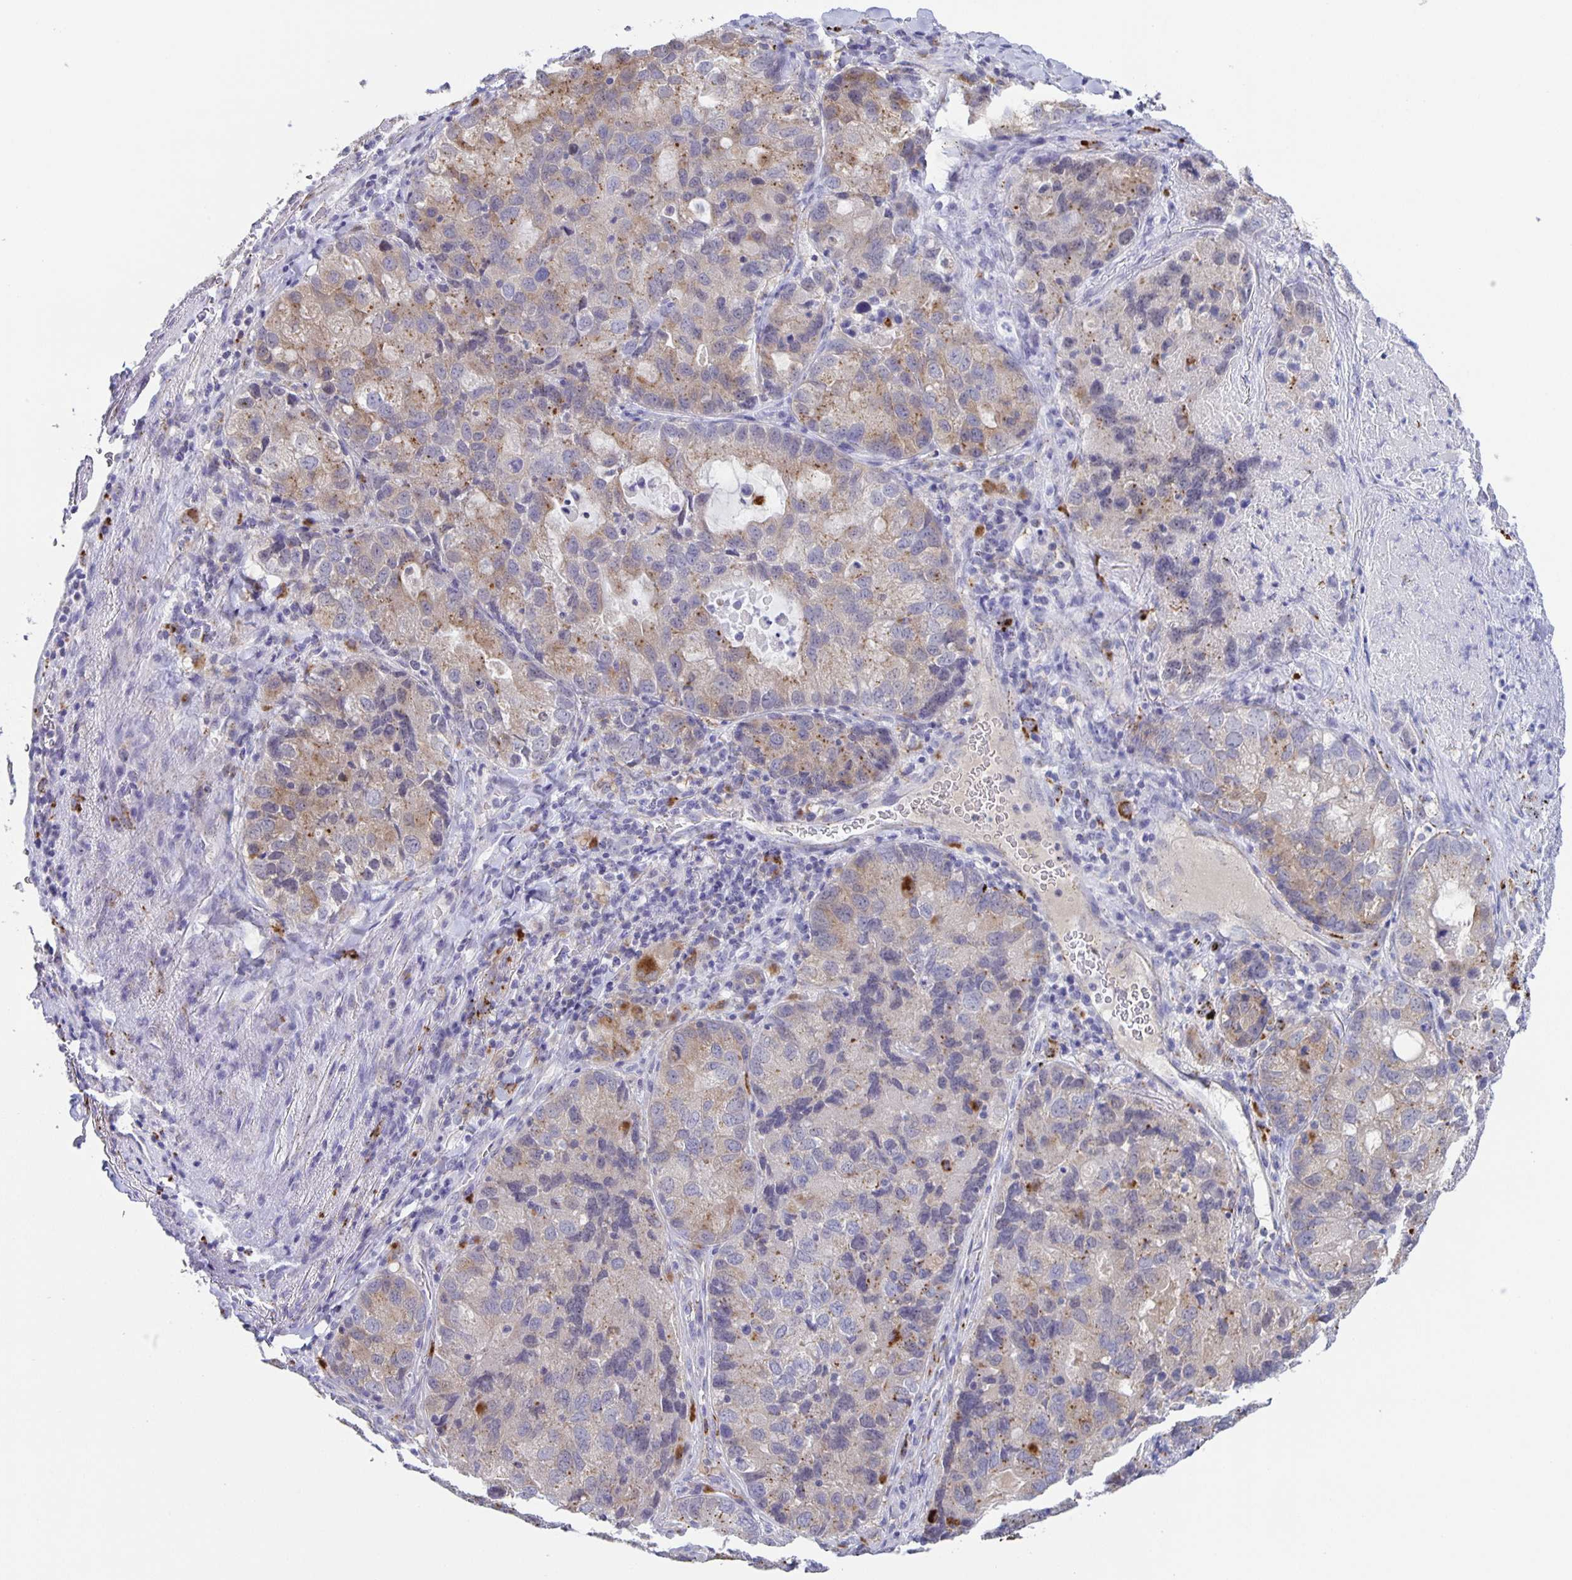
{"staining": {"intensity": "weak", "quantity": "25%-75%", "location": "cytoplasmic/membranous"}, "tissue": "lung cancer", "cell_type": "Tumor cells", "image_type": "cancer", "snomed": [{"axis": "morphology", "description": "Normal morphology"}, {"axis": "morphology", "description": "Adenocarcinoma, NOS"}, {"axis": "topography", "description": "Lymph node"}, {"axis": "topography", "description": "Lung"}], "caption": "The micrograph displays immunohistochemical staining of lung cancer. There is weak cytoplasmic/membranous staining is identified in about 25%-75% of tumor cells.", "gene": "LIPA", "patient": {"sex": "female", "age": 51}}